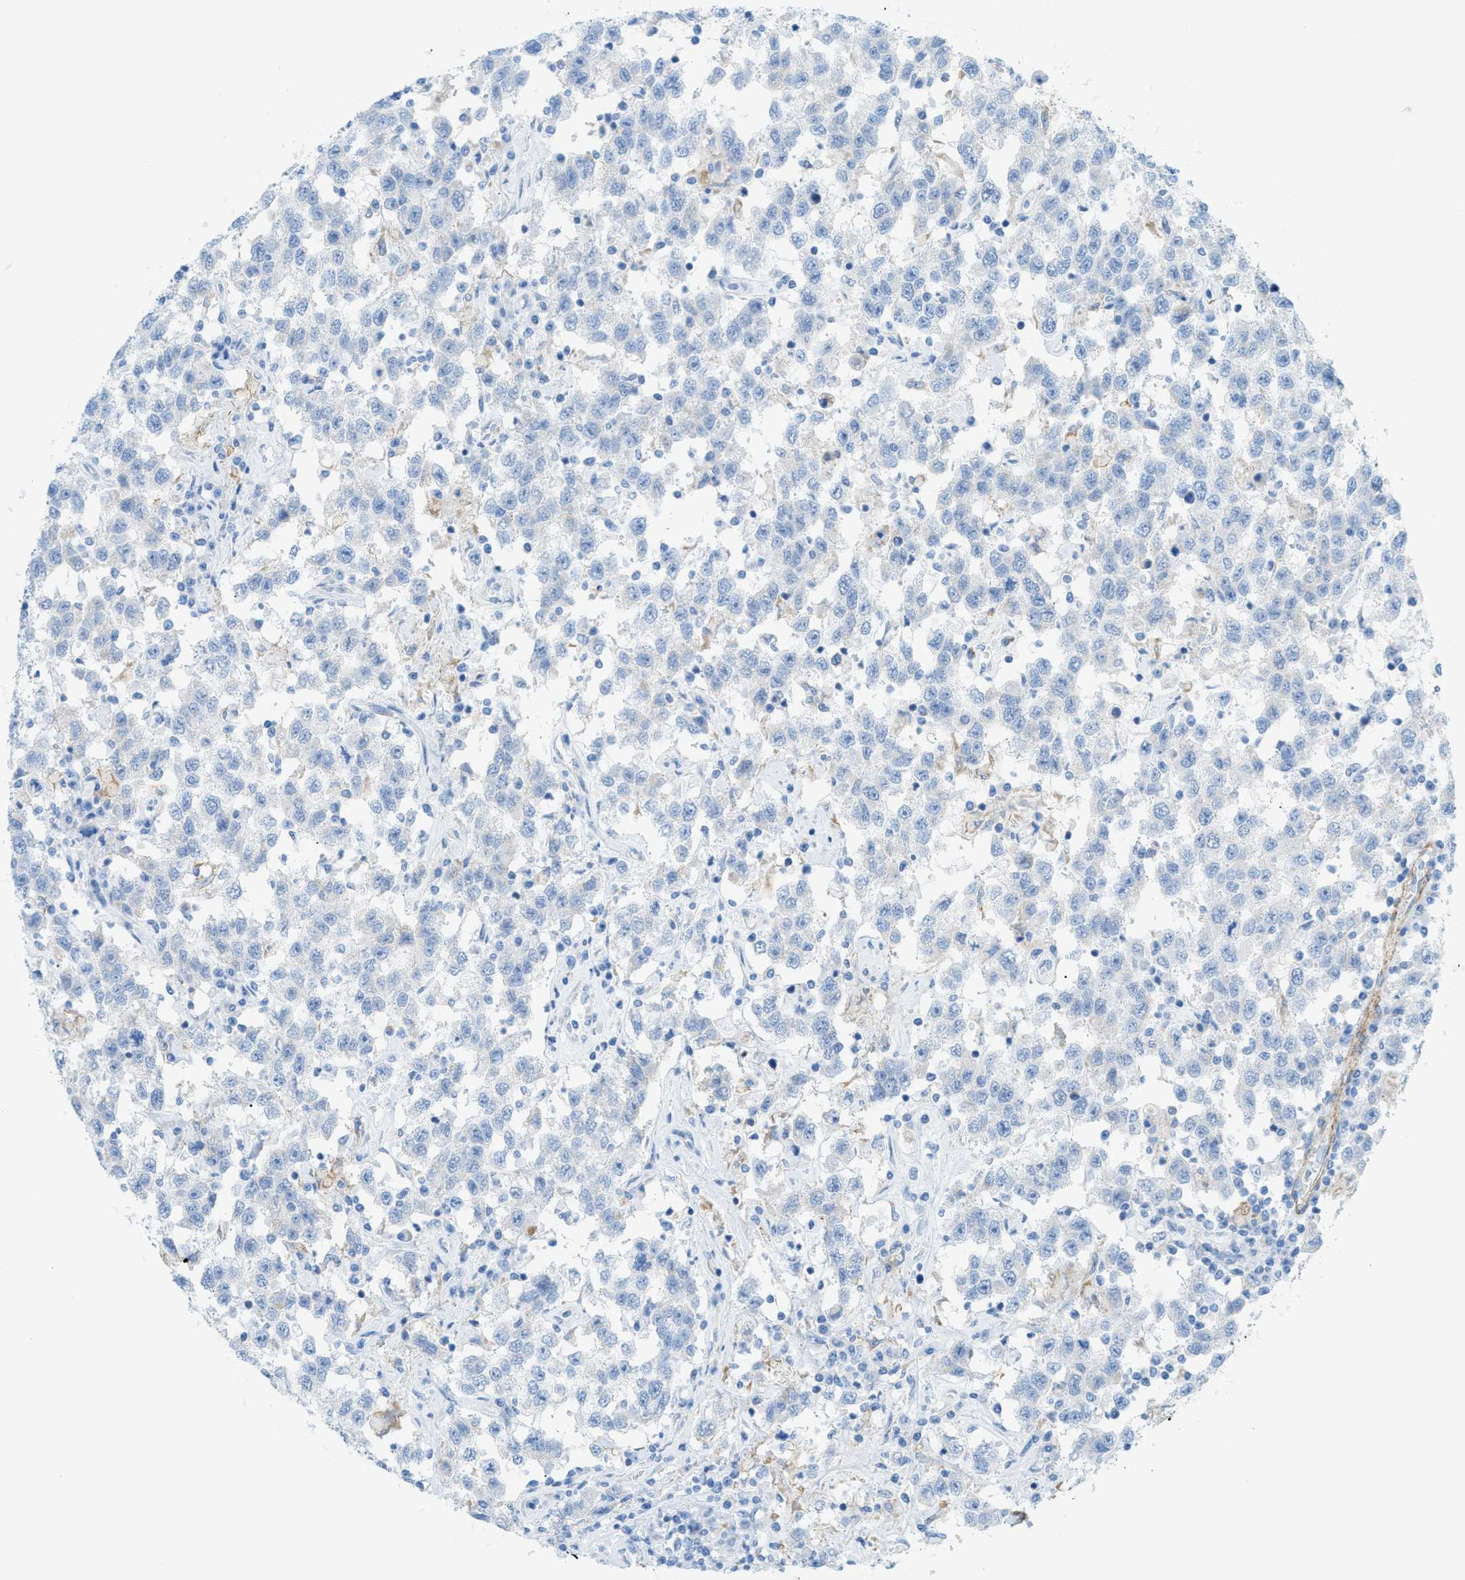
{"staining": {"intensity": "negative", "quantity": "none", "location": "none"}, "tissue": "testis cancer", "cell_type": "Tumor cells", "image_type": "cancer", "snomed": [{"axis": "morphology", "description": "Seminoma, NOS"}, {"axis": "topography", "description": "Testis"}], "caption": "Testis cancer stained for a protein using IHC reveals no expression tumor cells.", "gene": "MYH11", "patient": {"sex": "male", "age": 41}}